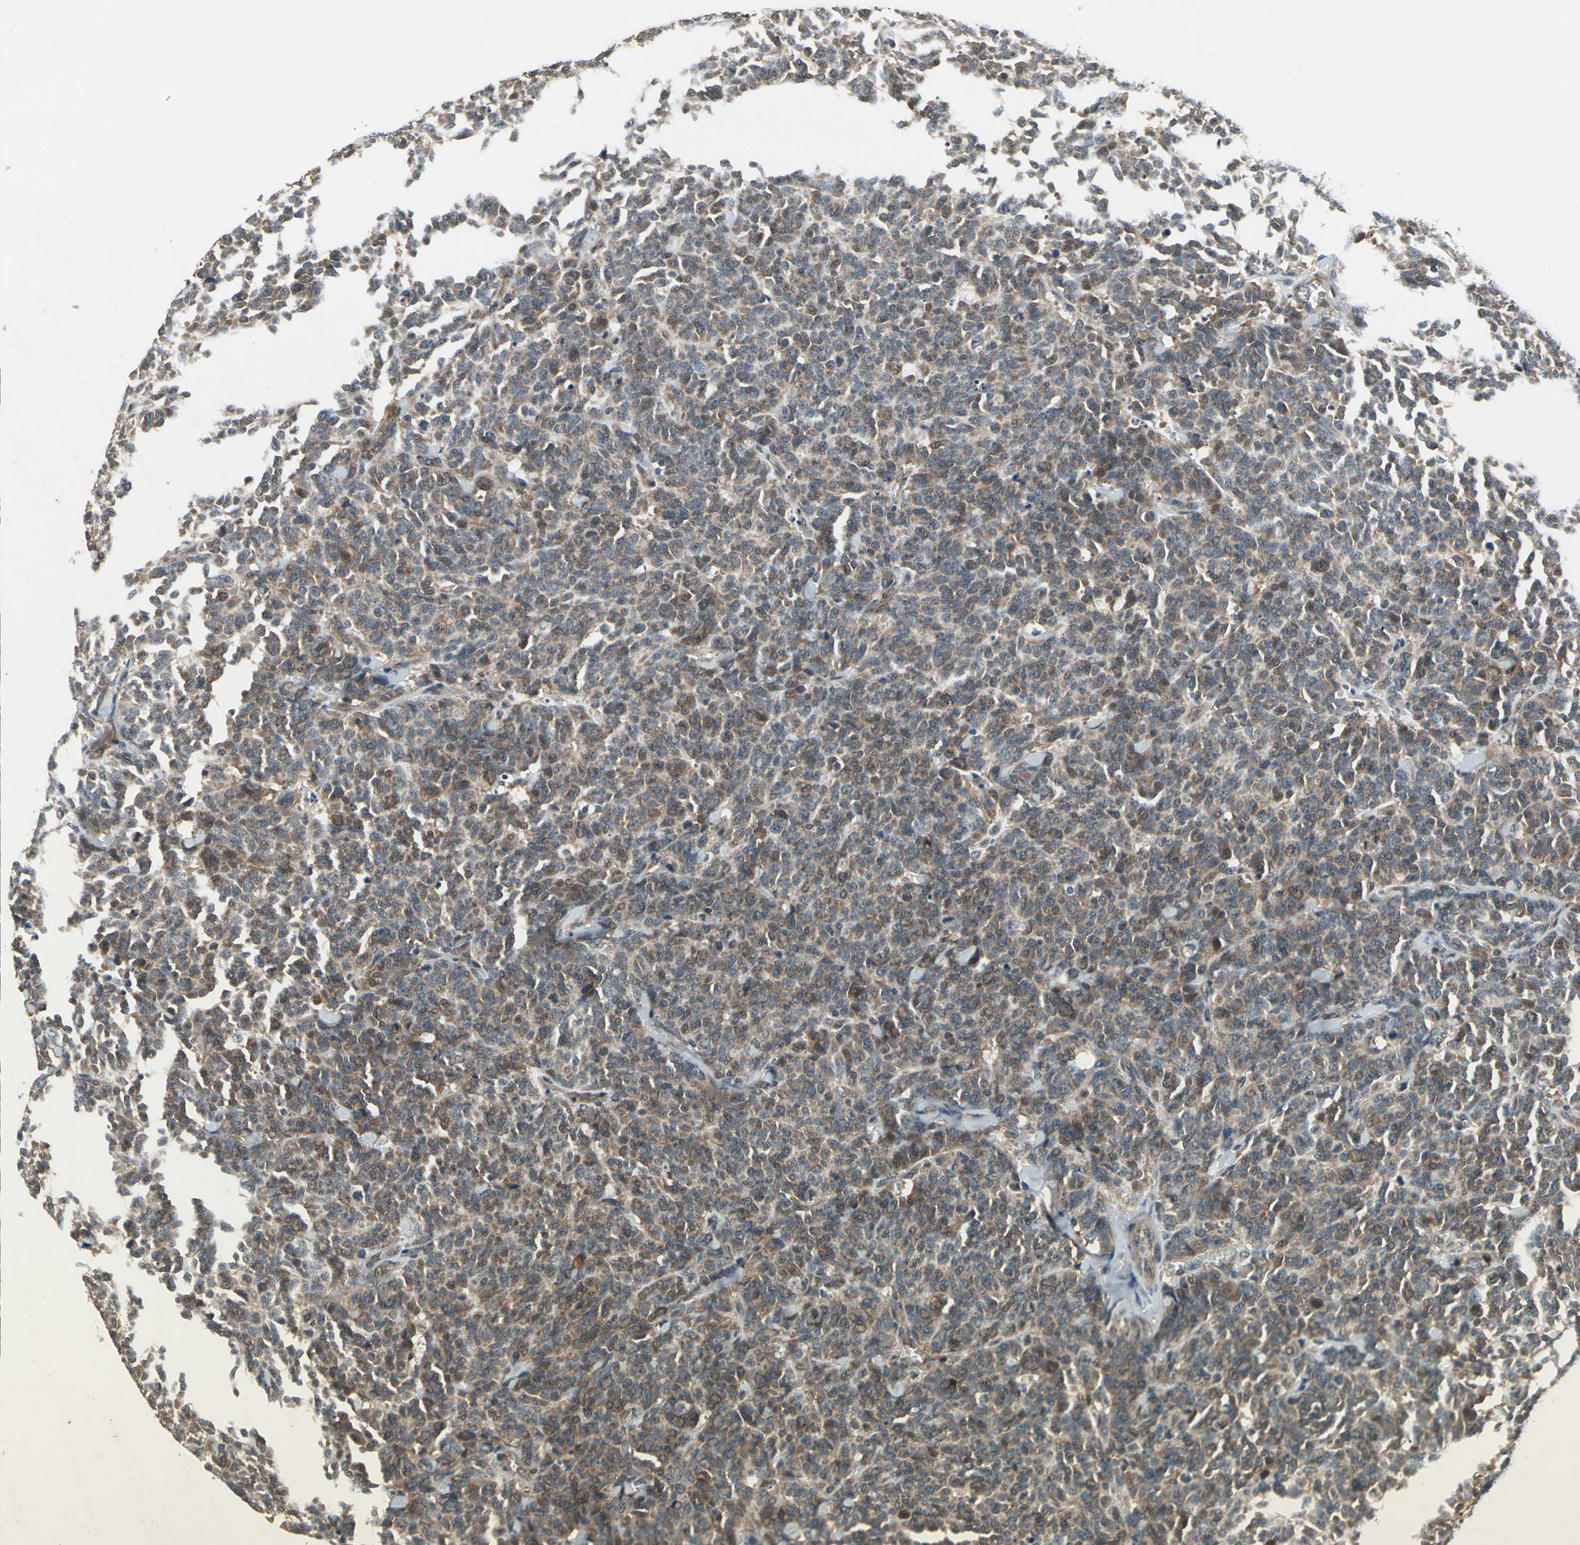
{"staining": {"intensity": "moderate", "quantity": ">75%", "location": "cytoplasmic/membranous,nuclear"}, "tissue": "lung cancer", "cell_type": "Tumor cells", "image_type": "cancer", "snomed": [{"axis": "morphology", "description": "Neoplasm, malignant, NOS"}, {"axis": "topography", "description": "Lung"}], "caption": "A histopathology image of lung cancer (neoplasm (malignant)) stained for a protein exhibits moderate cytoplasmic/membranous and nuclear brown staining in tumor cells. (DAB (3,3'-diaminobenzidine) IHC with brightfield microscopy, high magnification).", "gene": "NFKBIE", "patient": {"sex": "female", "age": 58}}